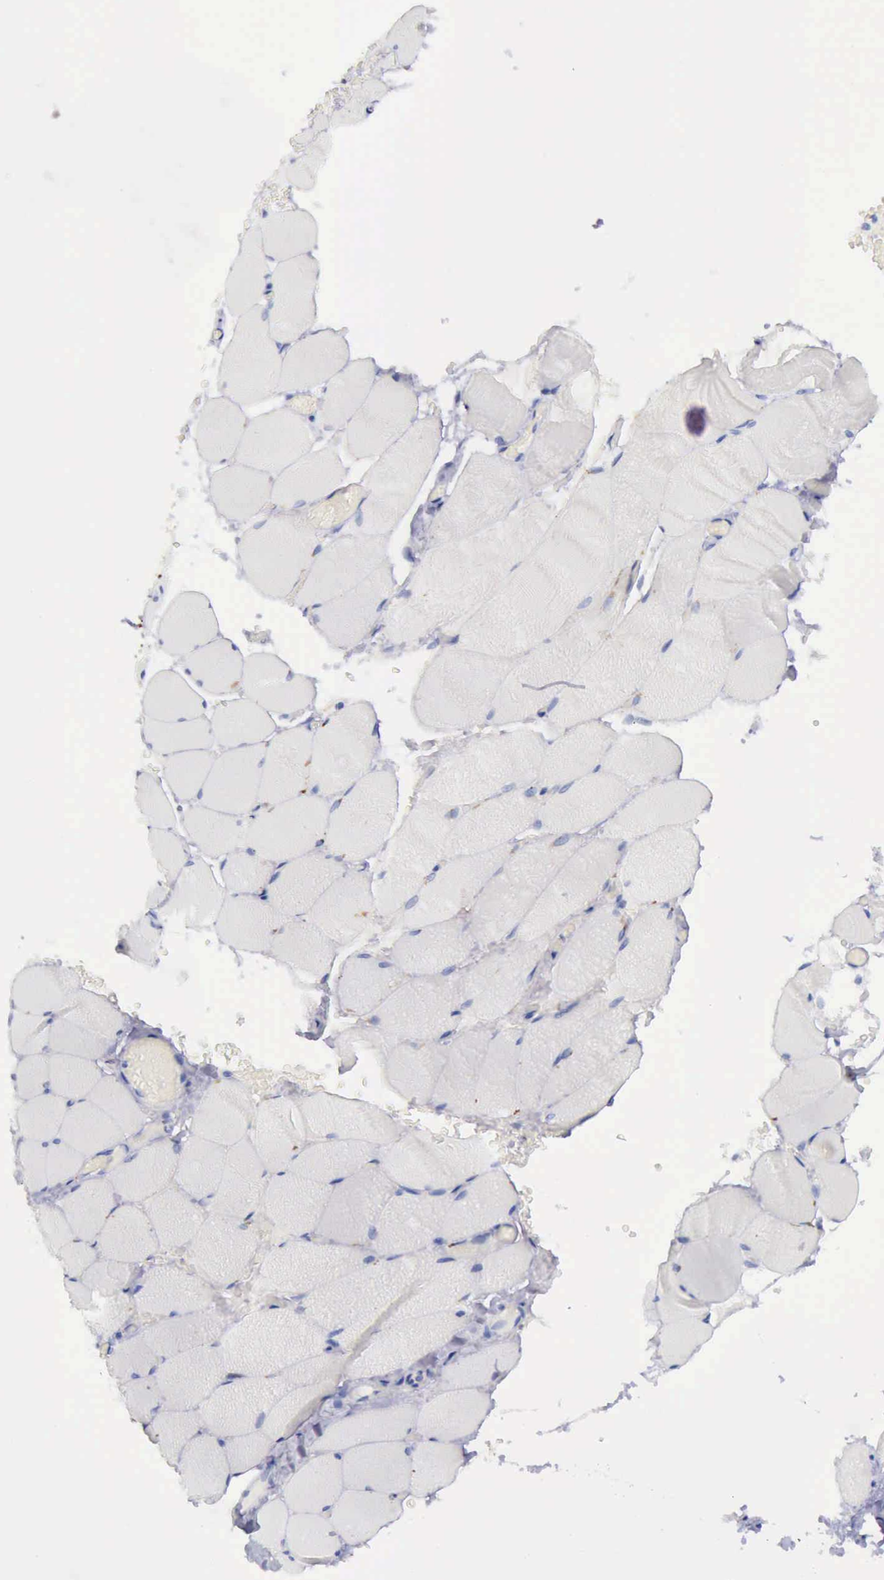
{"staining": {"intensity": "negative", "quantity": "none", "location": "none"}, "tissue": "skeletal muscle", "cell_type": "Myocytes", "image_type": "normal", "snomed": [{"axis": "morphology", "description": "Normal tissue, NOS"}, {"axis": "topography", "description": "Skeletal muscle"}, {"axis": "topography", "description": "Soft tissue"}], "caption": "The image displays no significant staining in myocytes of skeletal muscle.", "gene": "GLA", "patient": {"sex": "female", "age": 58}}